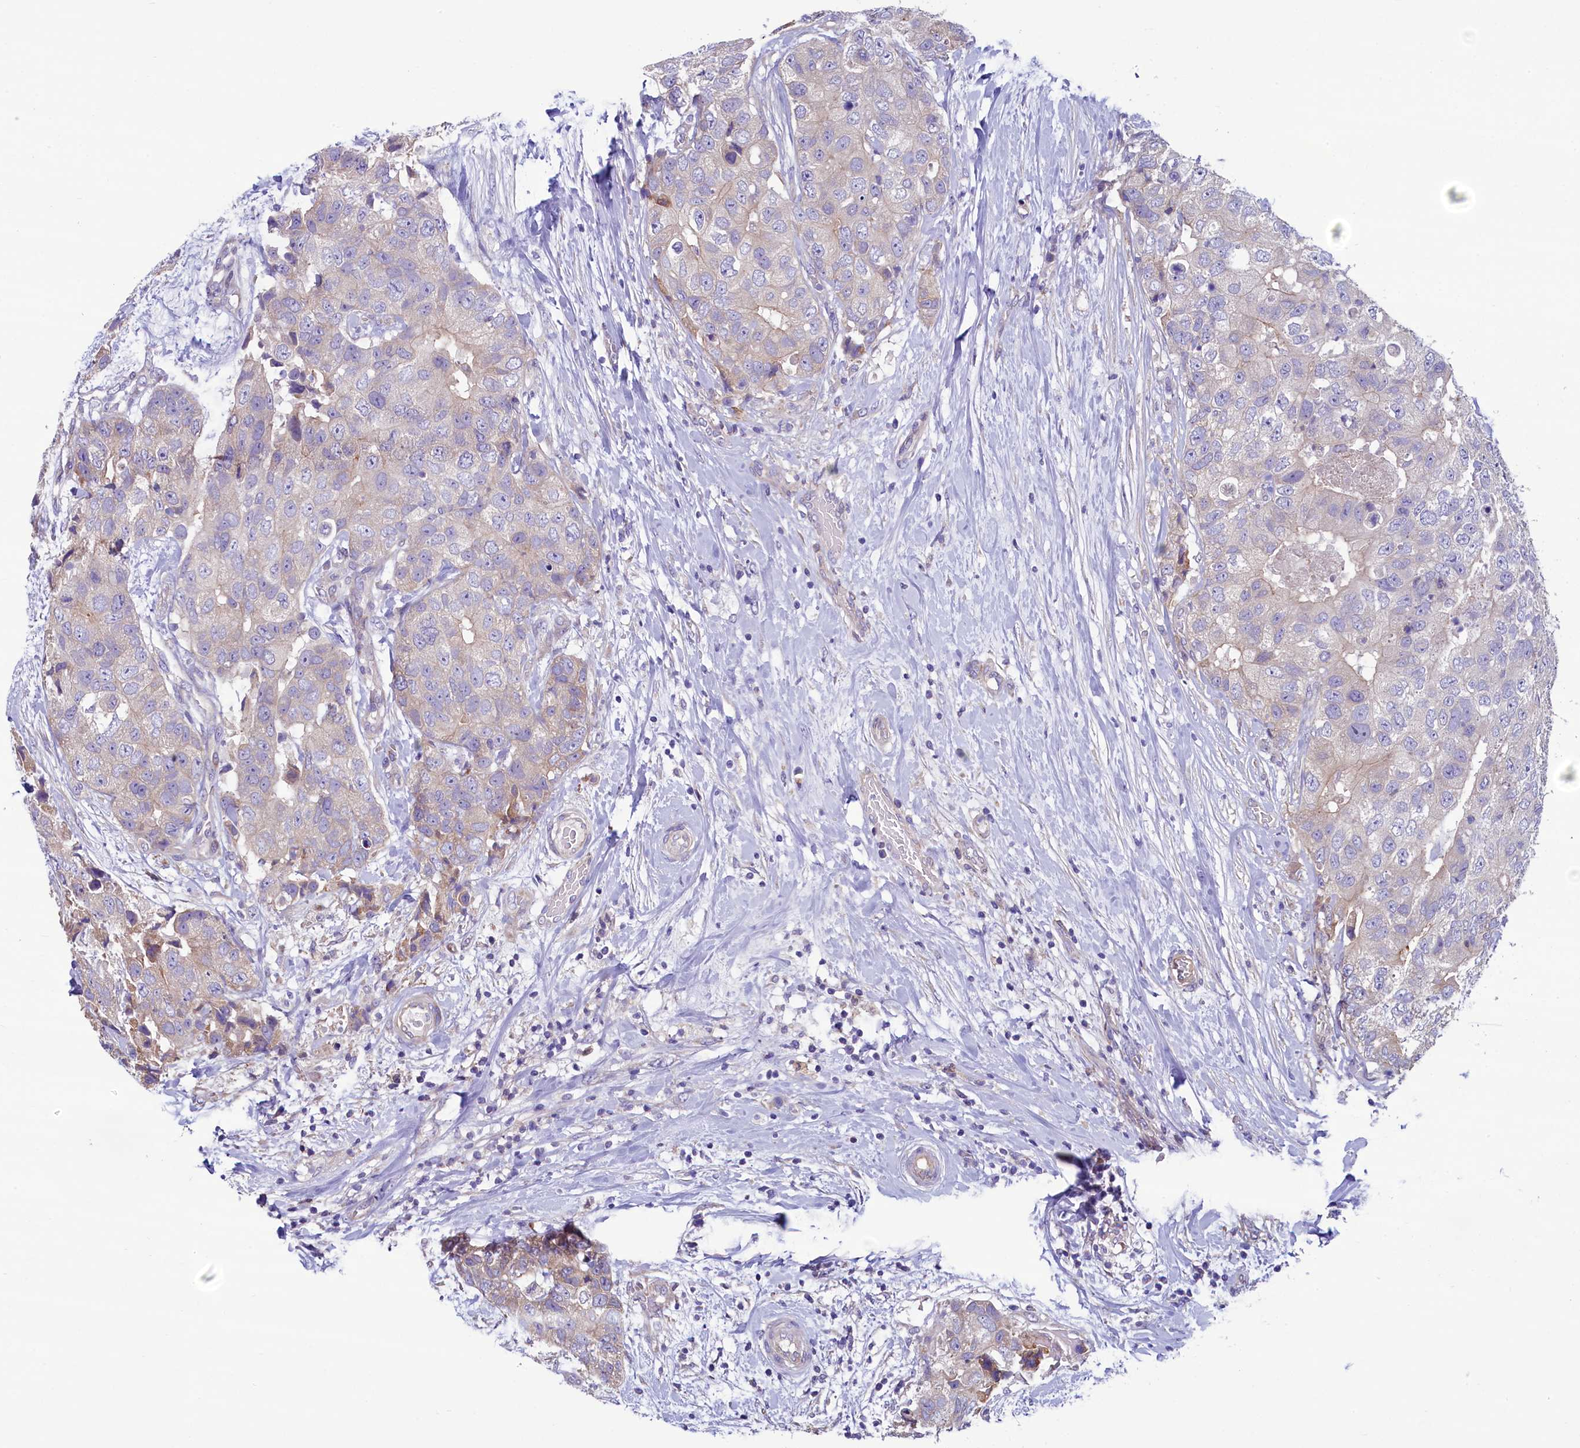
{"staining": {"intensity": "weak", "quantity": ">75%", "location": "cytoplasmic/membranous"}, "tissue": "breast cancer", "cell_type": "Tumor cells", "image_type": "cancer", "snomed": [{"axis": "morphology", "description": "Duct carcinoma"}, {"axis": "topography", "description": "Breast"}], "caption": "This is a photomicrograph of IHC staining of breast cancer (intraductal carcinoma), which shows weak positivity in the cytoplasmic/membranous of tumor cells.", "gene": "KRBOX5", "patient": {"sex": "female", "age": 62}}